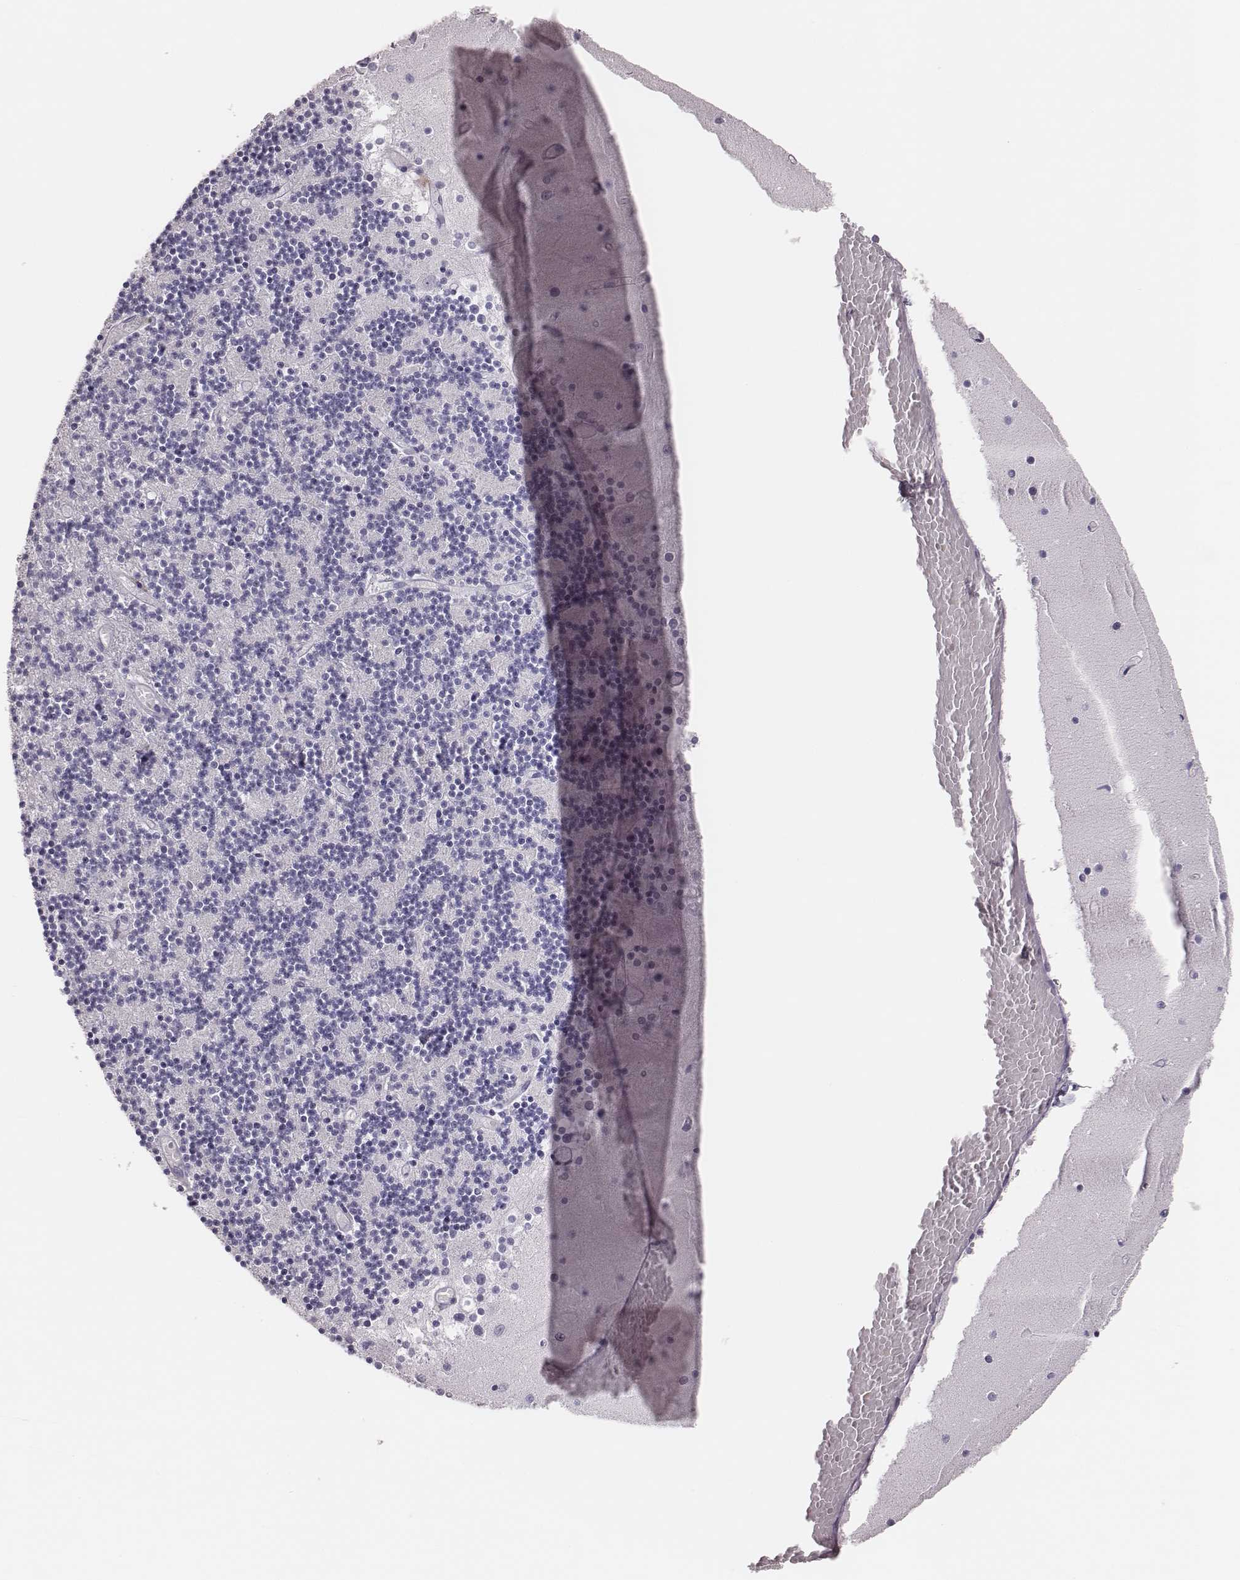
{"staining": {"intensity": "negative", "quantity": "none", "location": "none"}, "tissue": "cerebellum", "cell_type": "Cells in granular layer", "image_type": "normal", "snomed": [{"axis": "morphology", "description": "Normal tissue, NOS"}, {"axis": "topography", "description": "Cerebellum"}], "caption": "The photomicrograph displays no significant staining in cells in granular layer of cerebellum.", "gene": "H1", "patient": {"sex": "female", "age": 28}}